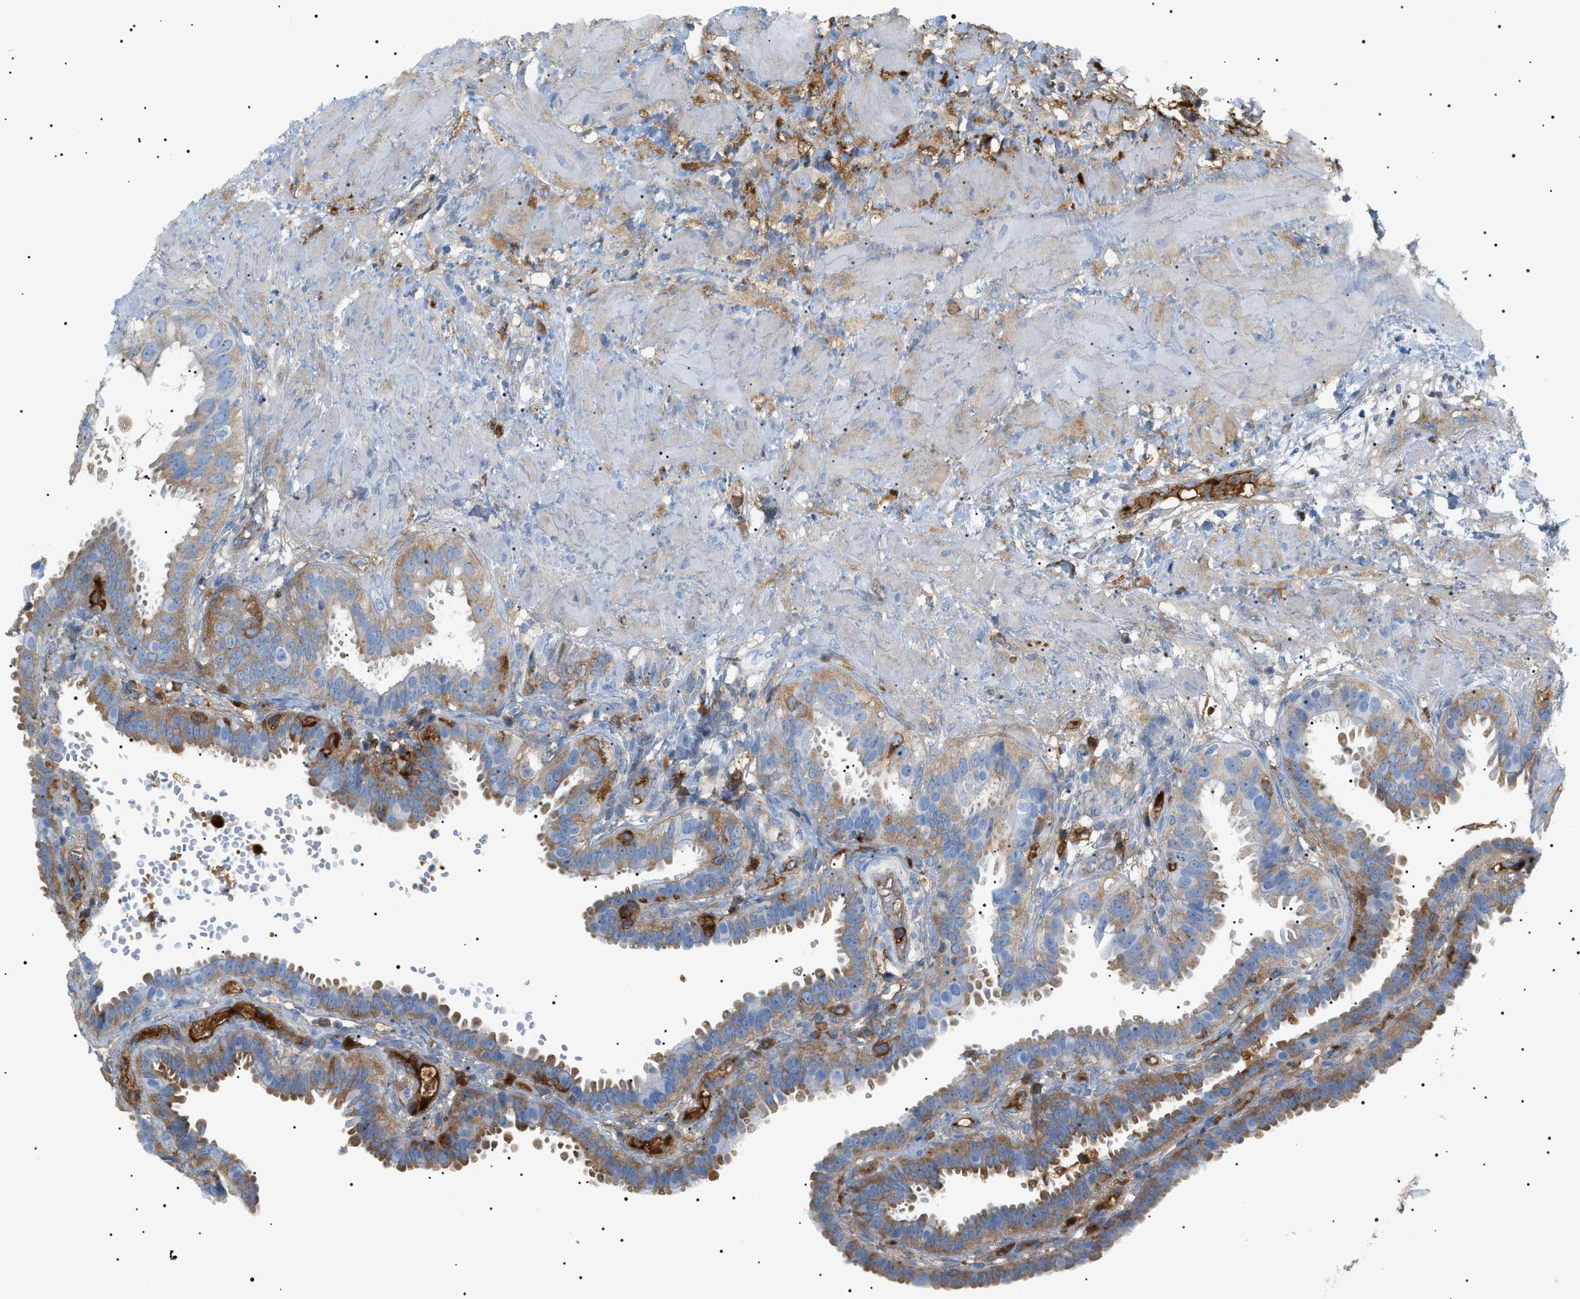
{"staining": {"intensity": "weak", "quantity": "25%-75%", "location": "cytoplasmic/membranous"}, "tissue": "fallopian tube", "cell_type": "Glandular cells", "image_type": "normal", "snomed": [{"axis": "morphology", "description": "Normal tissue, NOS"}, {"axis": "topography", "description": "Fallopian tube"}, {"axis": "topography", "description": "Placenta"}], "caption": "Human fallopian tube stained with a brown dye exhibits weak cytoplasmic/membranous positive expression in approximately 25%-75% of glandular cells.", "gene": "LPA", "patient": {"sex": "female", "age": 34}}